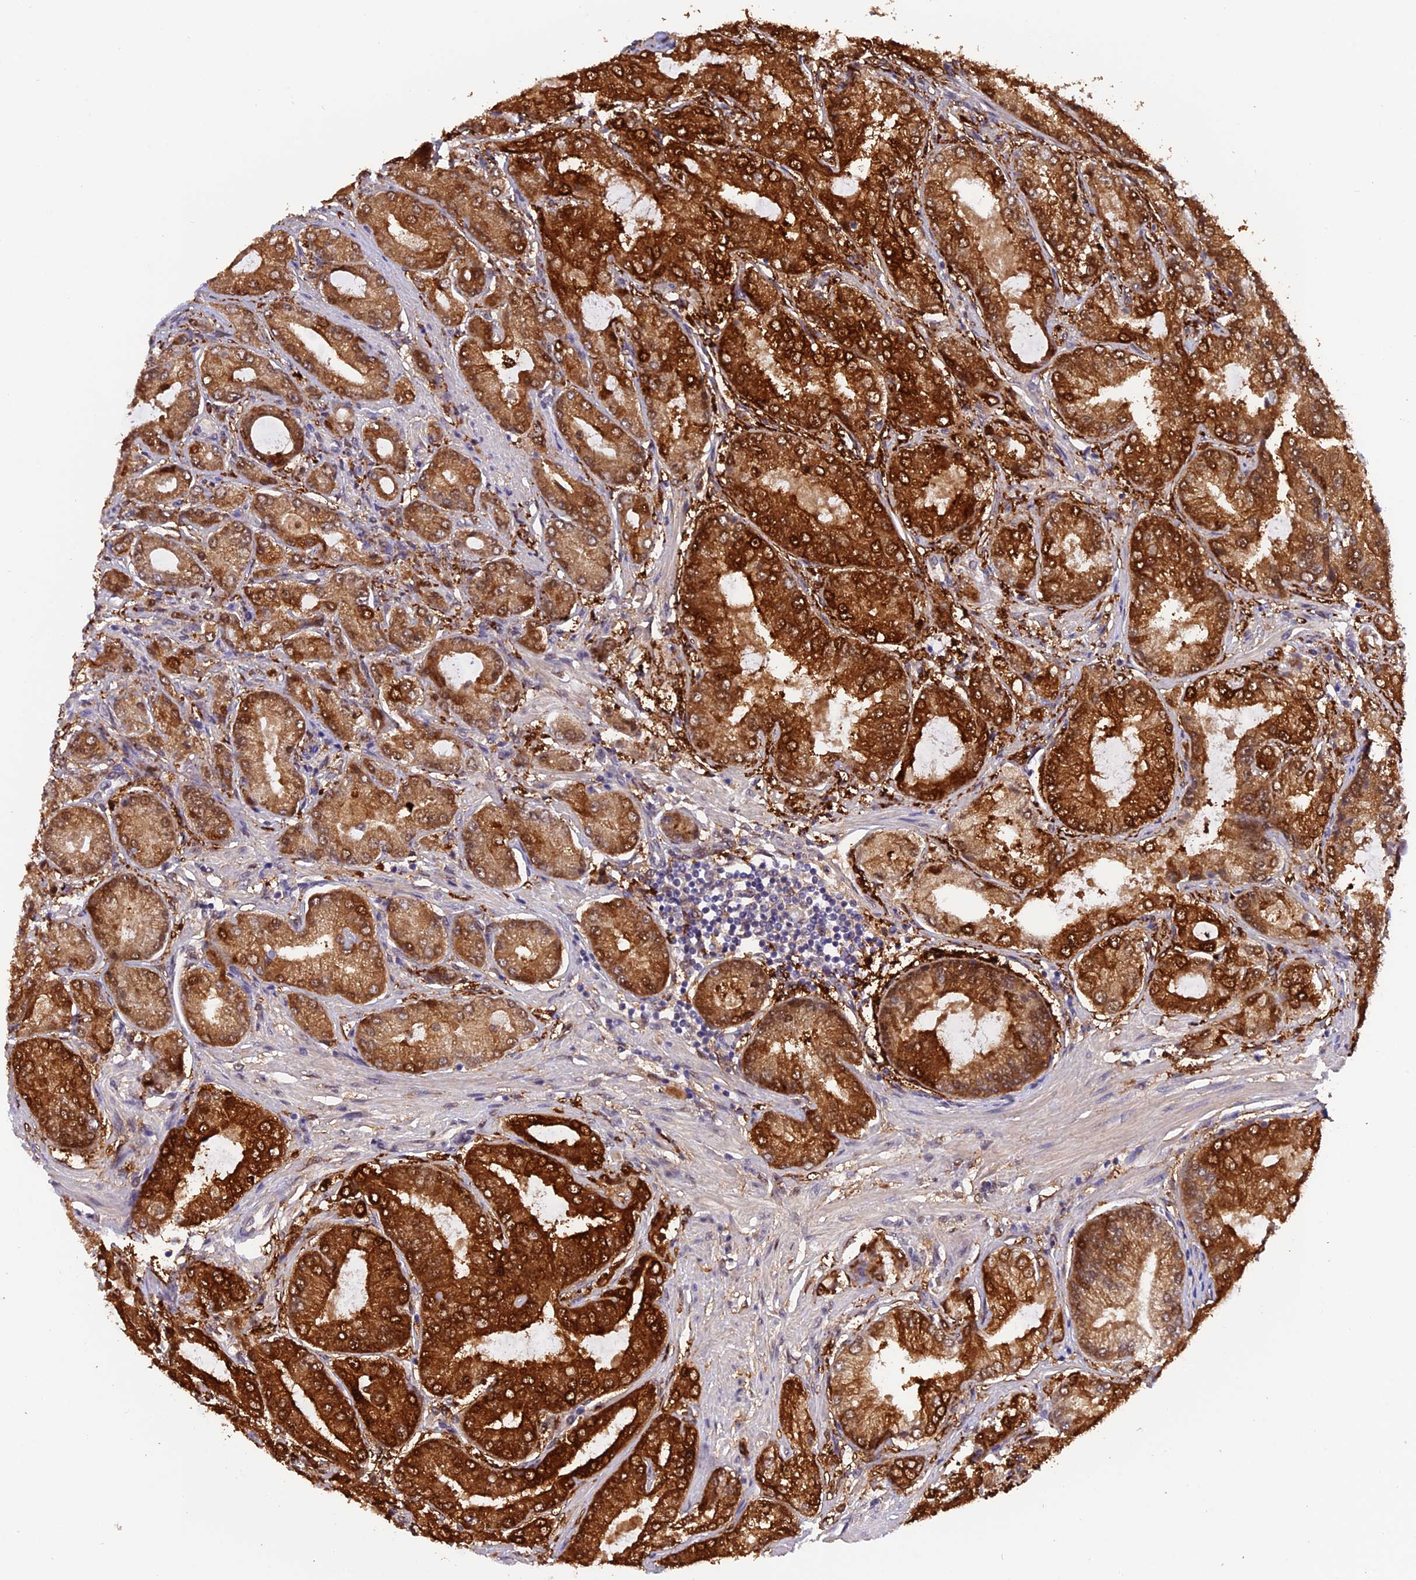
{"staining": {"intensity": "strong", "quantity": ">75%", "location": "cytoplasmic/membranous,nuclear"}, "tissue": "prostate cancer", "cell_type": "Tumor cells", "image_type": "cancer", "snomed": [{"axis": "morphology", "description": "Adenocarcinoma, High grade"}, {"axis": "topography", "description": "Prostate"}], "caption": "Prostate adenocarcinoma (high-grade) stained with IHC shows strong cytoplasmic/membranous and nuclear expression in about >75% of tumor cells.", "gene": "MNS1", "patient": {"sex": "male", "age": 71}}